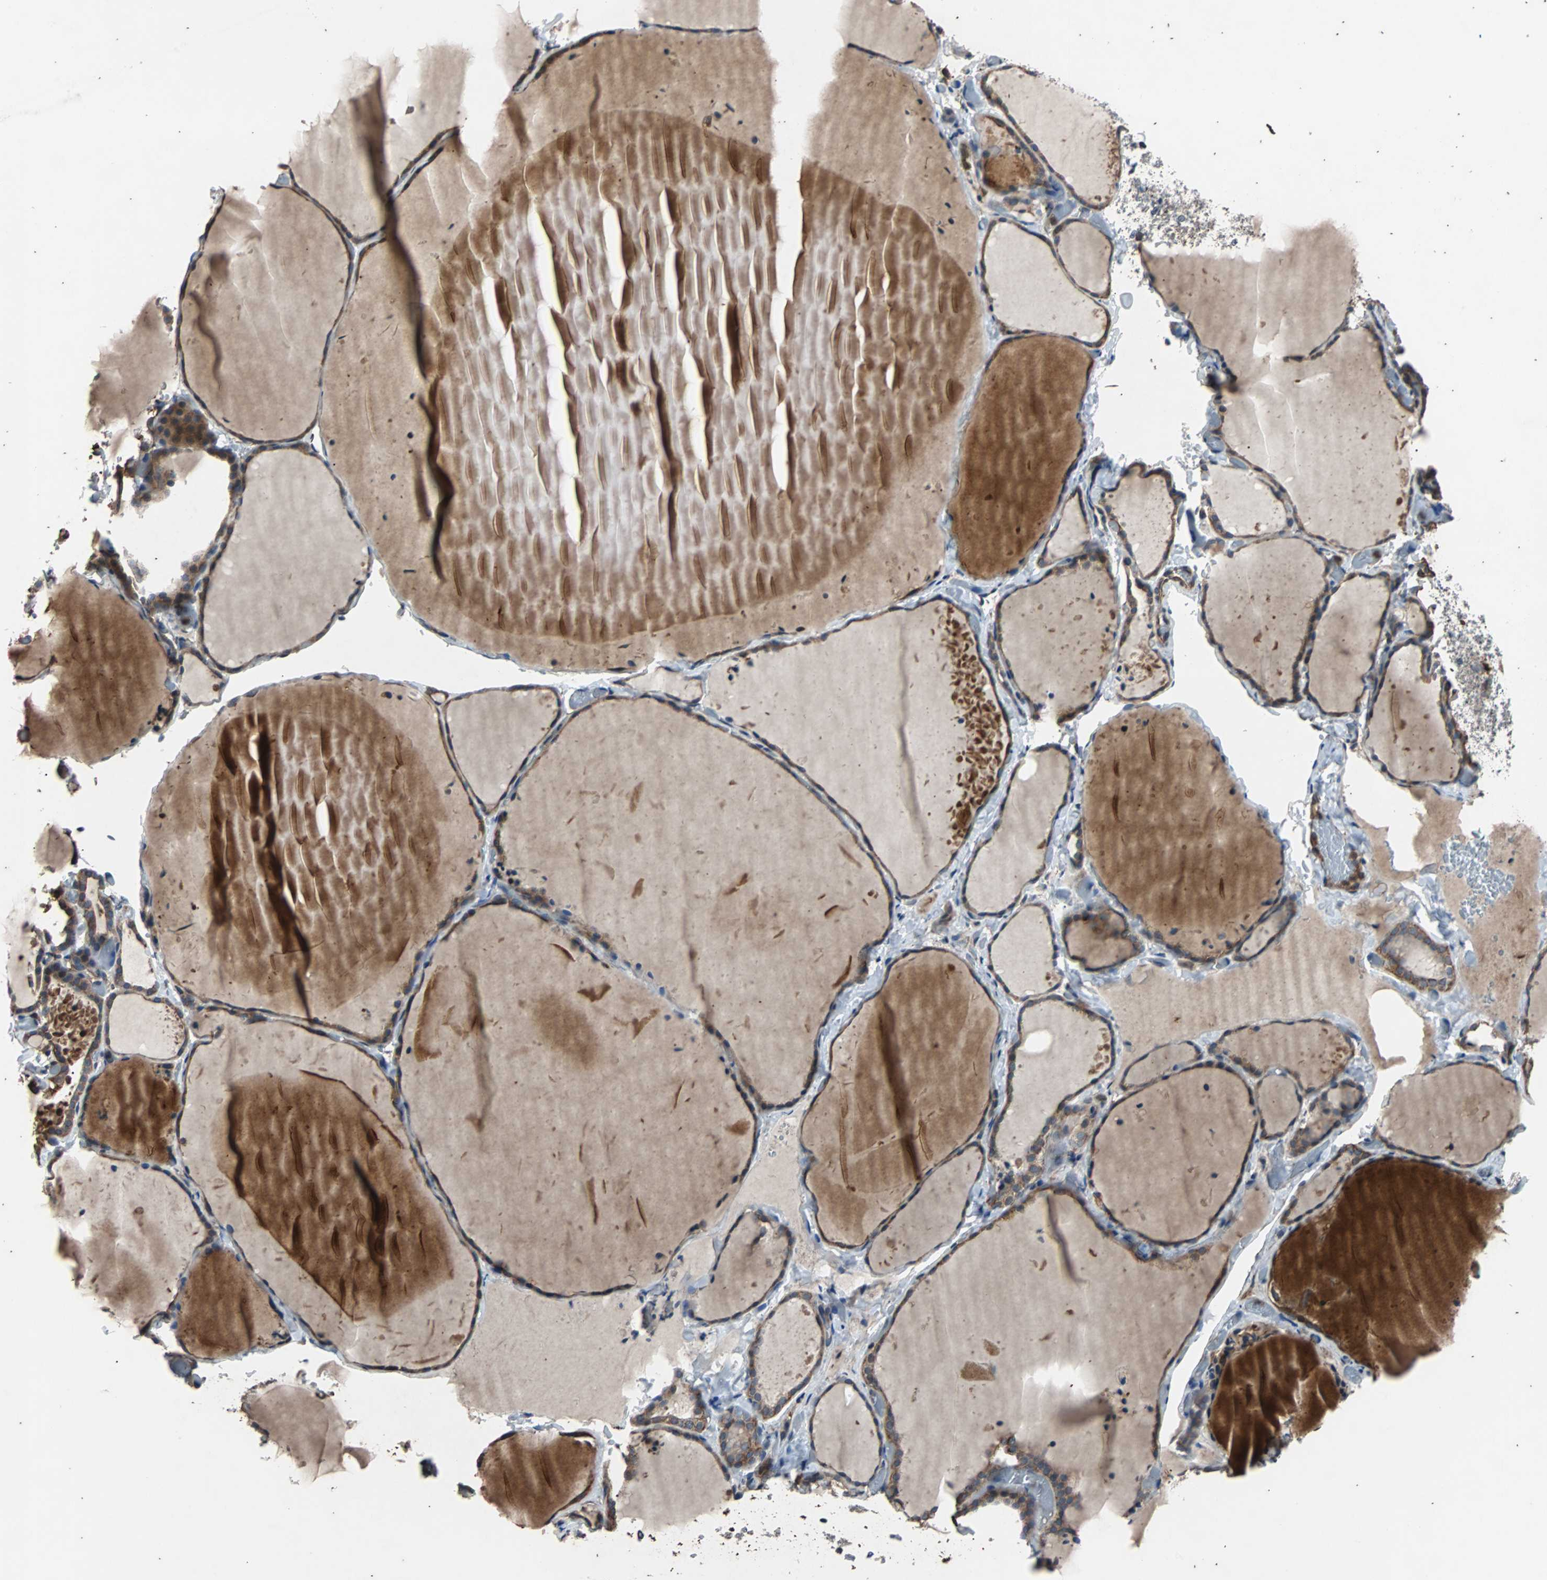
{"staining": {"intensity": "moderate", "quantity": ">75%", "location": "cytoplasmic/membranous"}, "tissue": "thyroid gland", "cell_type": "Glandular cells", "image_type": "normal", "snomed": [{"axis": "morphology", "description": "Normal tissue, NOS"}, {"axis": "topography", "description": "Thyroid gland"}], "caption": "Glandular cells display moderate cytoplasmic/membranous positivity in approximately >75% of cells in benign thyroid gland.", "gene": "ACTR3", "patient": {"sex": "female", "age": 22}}